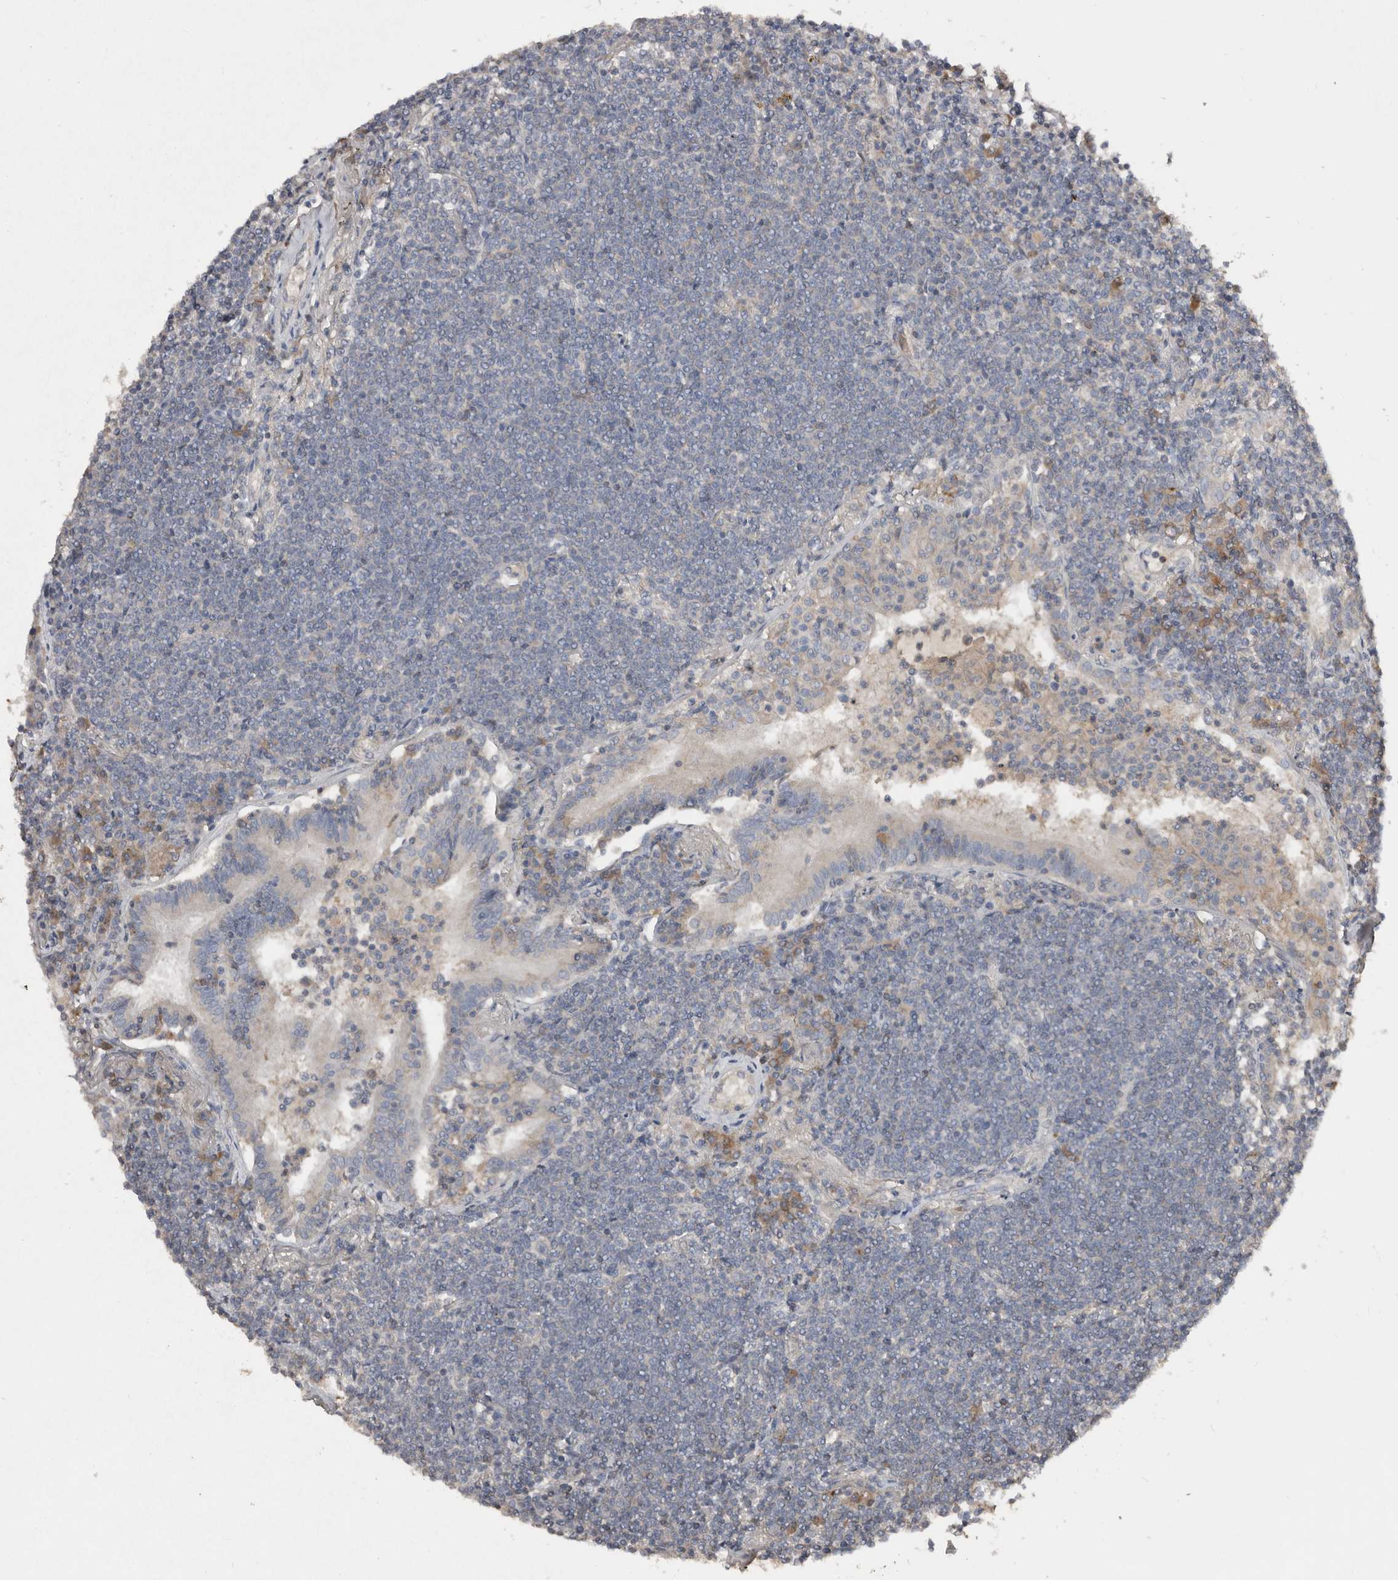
{"staining": {"intensity": "negative", "quantity": "none", "location": "none"}, "tissue": "lymphoma", "cell_type": "Tumor cells", "image_type": "cancer", "snomed": [{"axis": "morphology", "description": "Malignant lymphoma, non-Hodgkin's type, Low grade"}, {"axis": "topography", "description": "Lung"}], "caption": "IHC histopathology image of neoplastic tissue: human malignant lymphoma, non-Hodgkin's type (low-grade) stained with DAB displays no significant protein positivity in tumor cells.", "gene": "SLC39A2", "patient": {"sex": "female", "age": 71}}